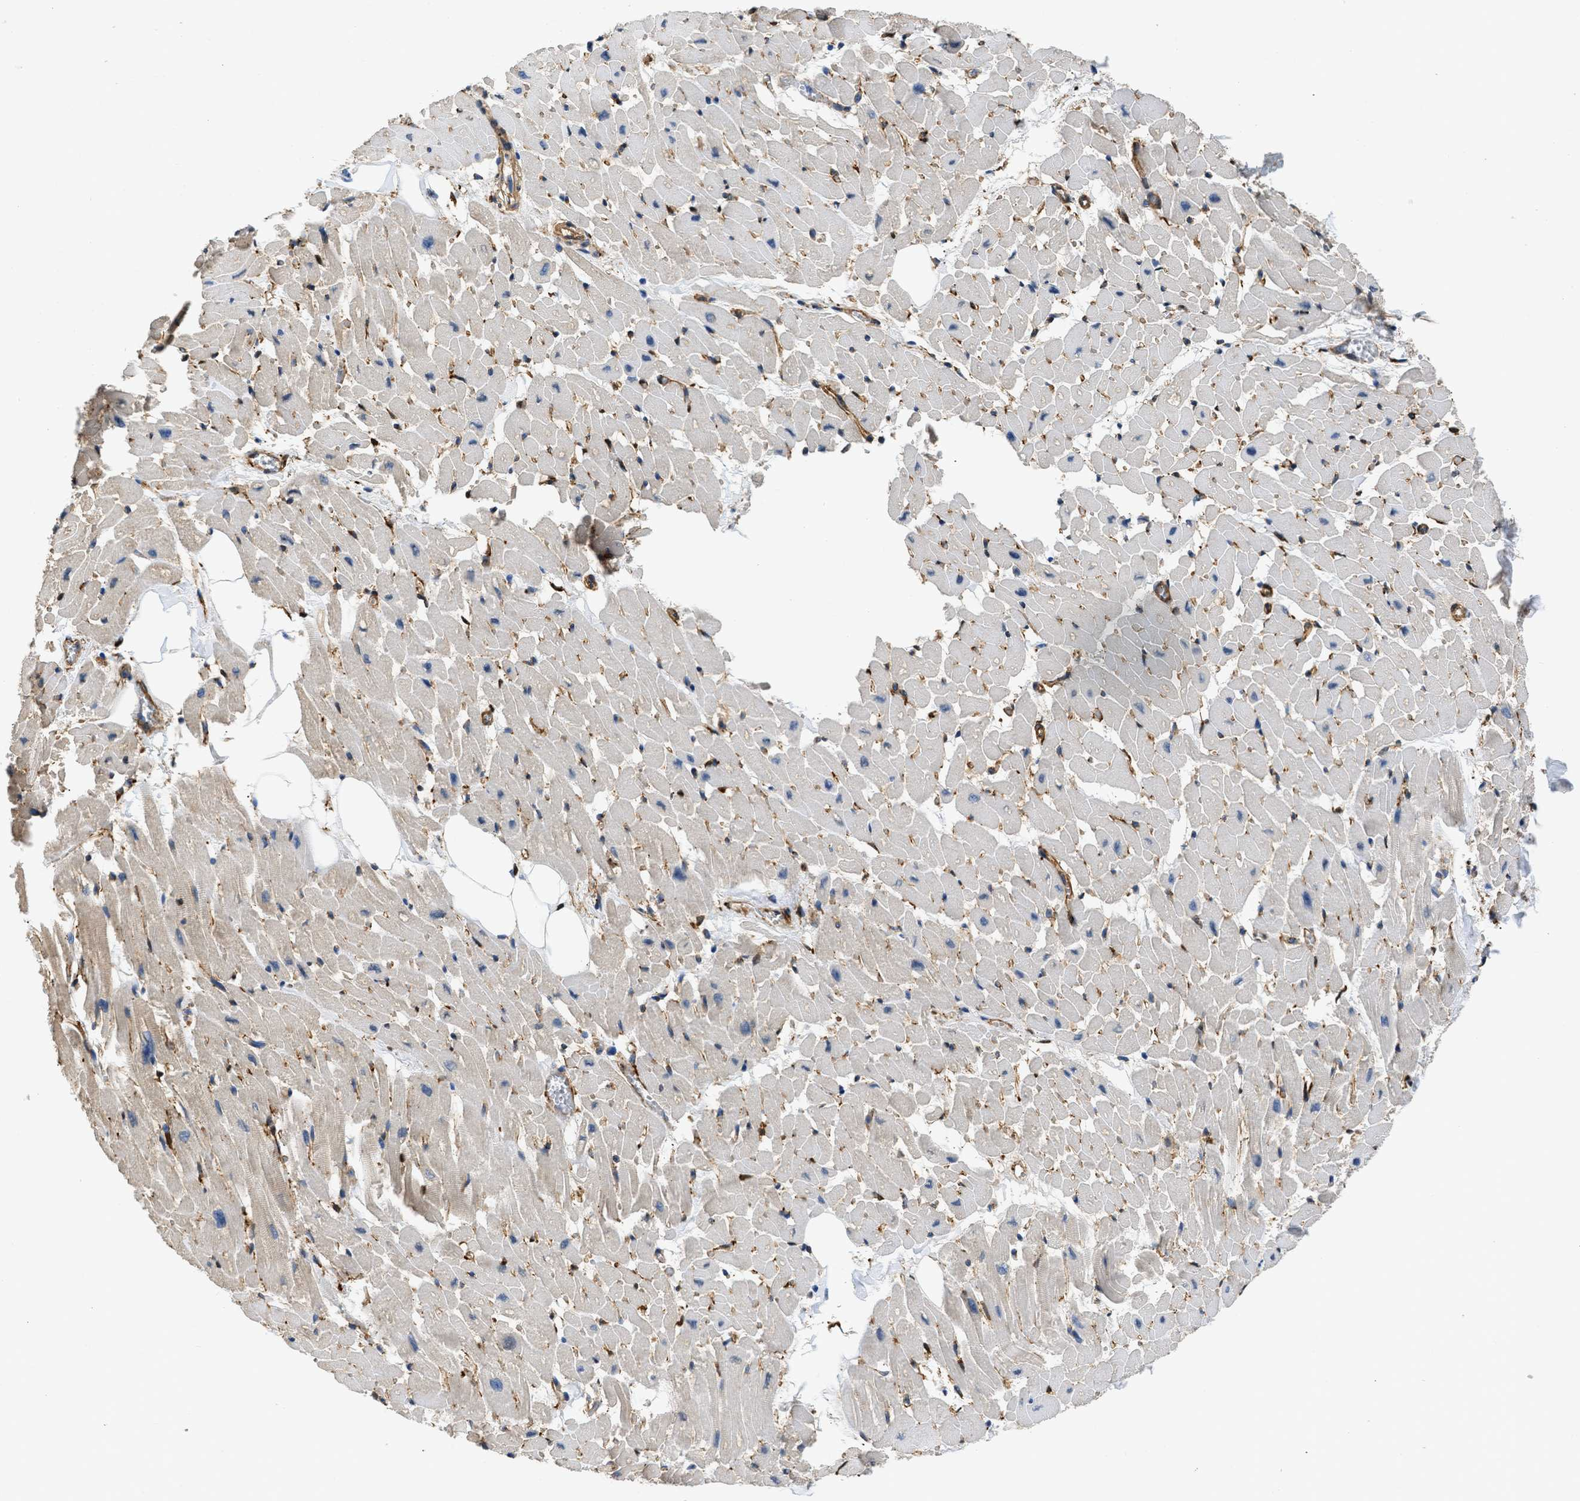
{"staining": {"intensity": "moderate", "quantity": "<25%", "location": "cytoplasmic/membranous"}, "tissue": "heart muscle", "cell_type": "Cardiomyocytes", "image_type": "normal", "snomed": [{"axis": "morphology", "description": "Normal tissue, NOS"}, {"axis": "topography", "description": "Heart"}], "caption": "A brown stain labels moderate cytoplasmic/membranous positivity of a protein in cardiomyocytes of unremarkable human heart muscle. Nuclei are stained in blue.", "gene": "SEPTIN2", "patient": {"sex": "female", "age": 19}}